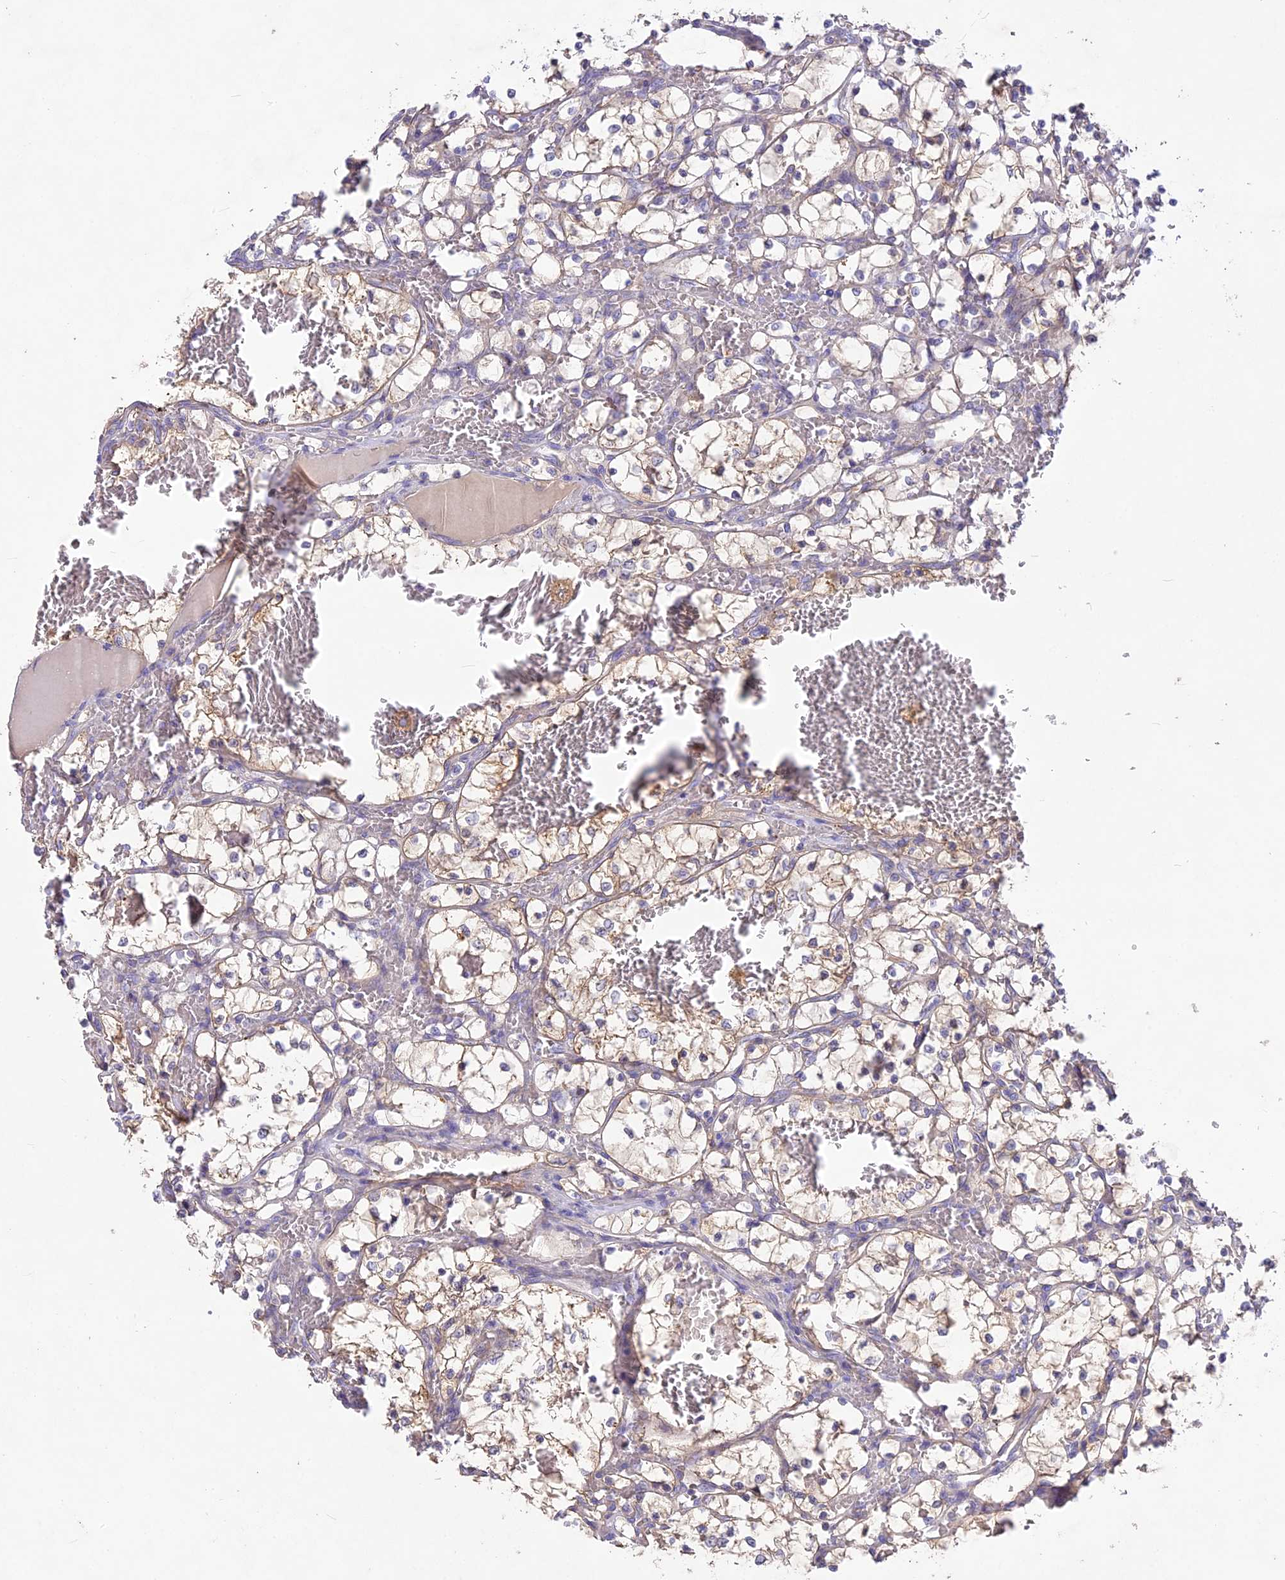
{"staining": {"intensity": "weak", "quantity": "25%-75%", "location": "cytoplasmic/membranous"}, "tissue": "renal cancer", "cell_type": "Tumor cells", "image_type": "cancer", "snomed": [{"axis": "morphology", "description": "Adenocarcinoma, NOS"}, {"axis": "topography", "description": "Kidney"}], "caption": "Tumor cells show weak cytoplasmic/membranous positivity in about 25%-75% of cells in renal adenocarcinoma.", "gene": "PZP", "patient": {"sex": "female", "age": 69}}